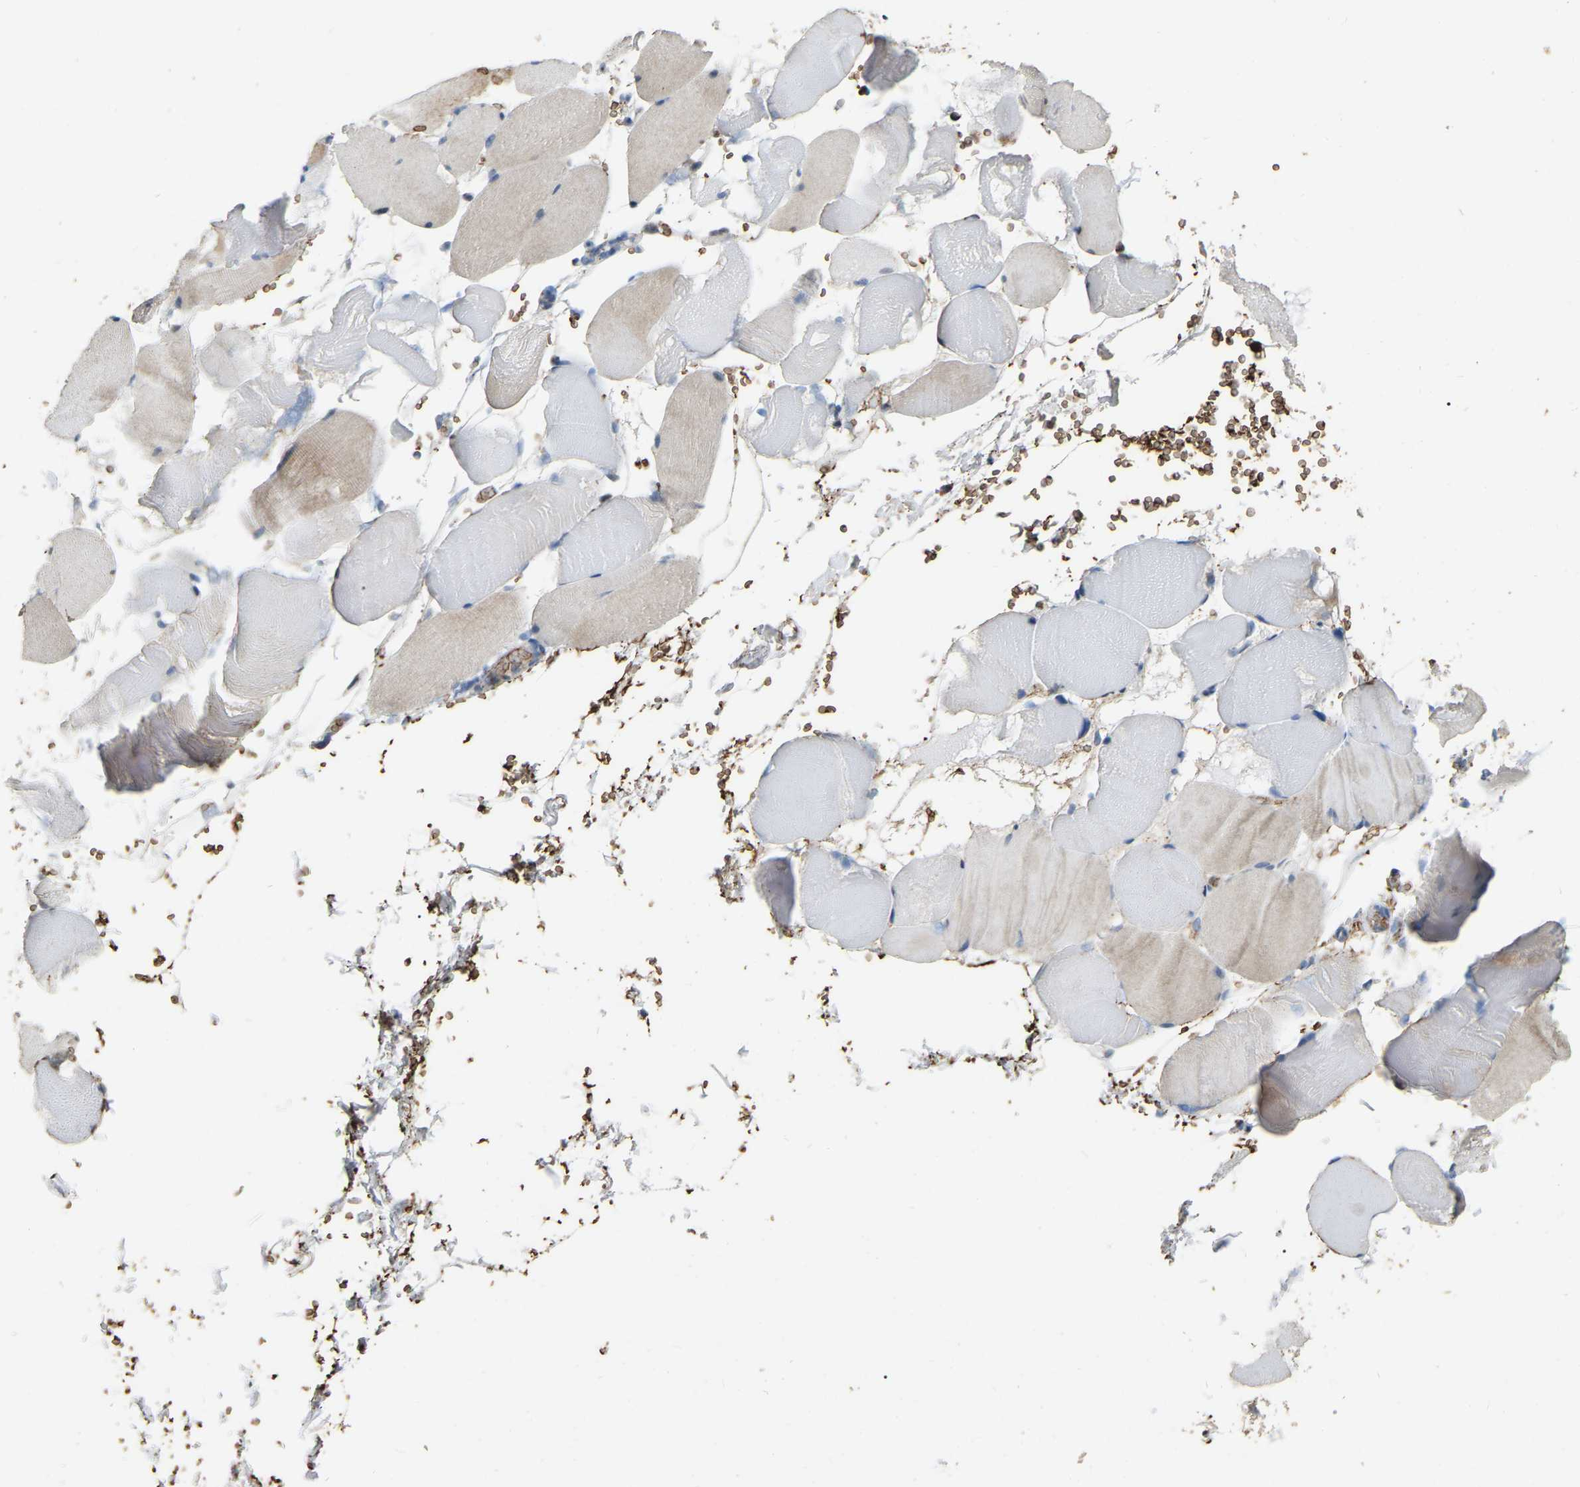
{"staining": {"intensity": "weak", "quantity": "<25%", "location": "cytoplasmic/membranous"}, "tissue": "skeletal muscle", "cell_type": "Myocytes", "image_type": "normal", "snomed": [{"axis": "morphology", "description": "Normal tissue, NOS"}, {"axis": "topography", "description": "Skeletal muscle"}], "caption": "Immunohistochemistry histopathology image of normal skeletal muscle: human skeletal muscle stained with DAB displays no significant protein expression in myocytes. Nuclei are stained in blue.", "gene": "CFAP298", "patient": {"sex": "male", "age": 62}}